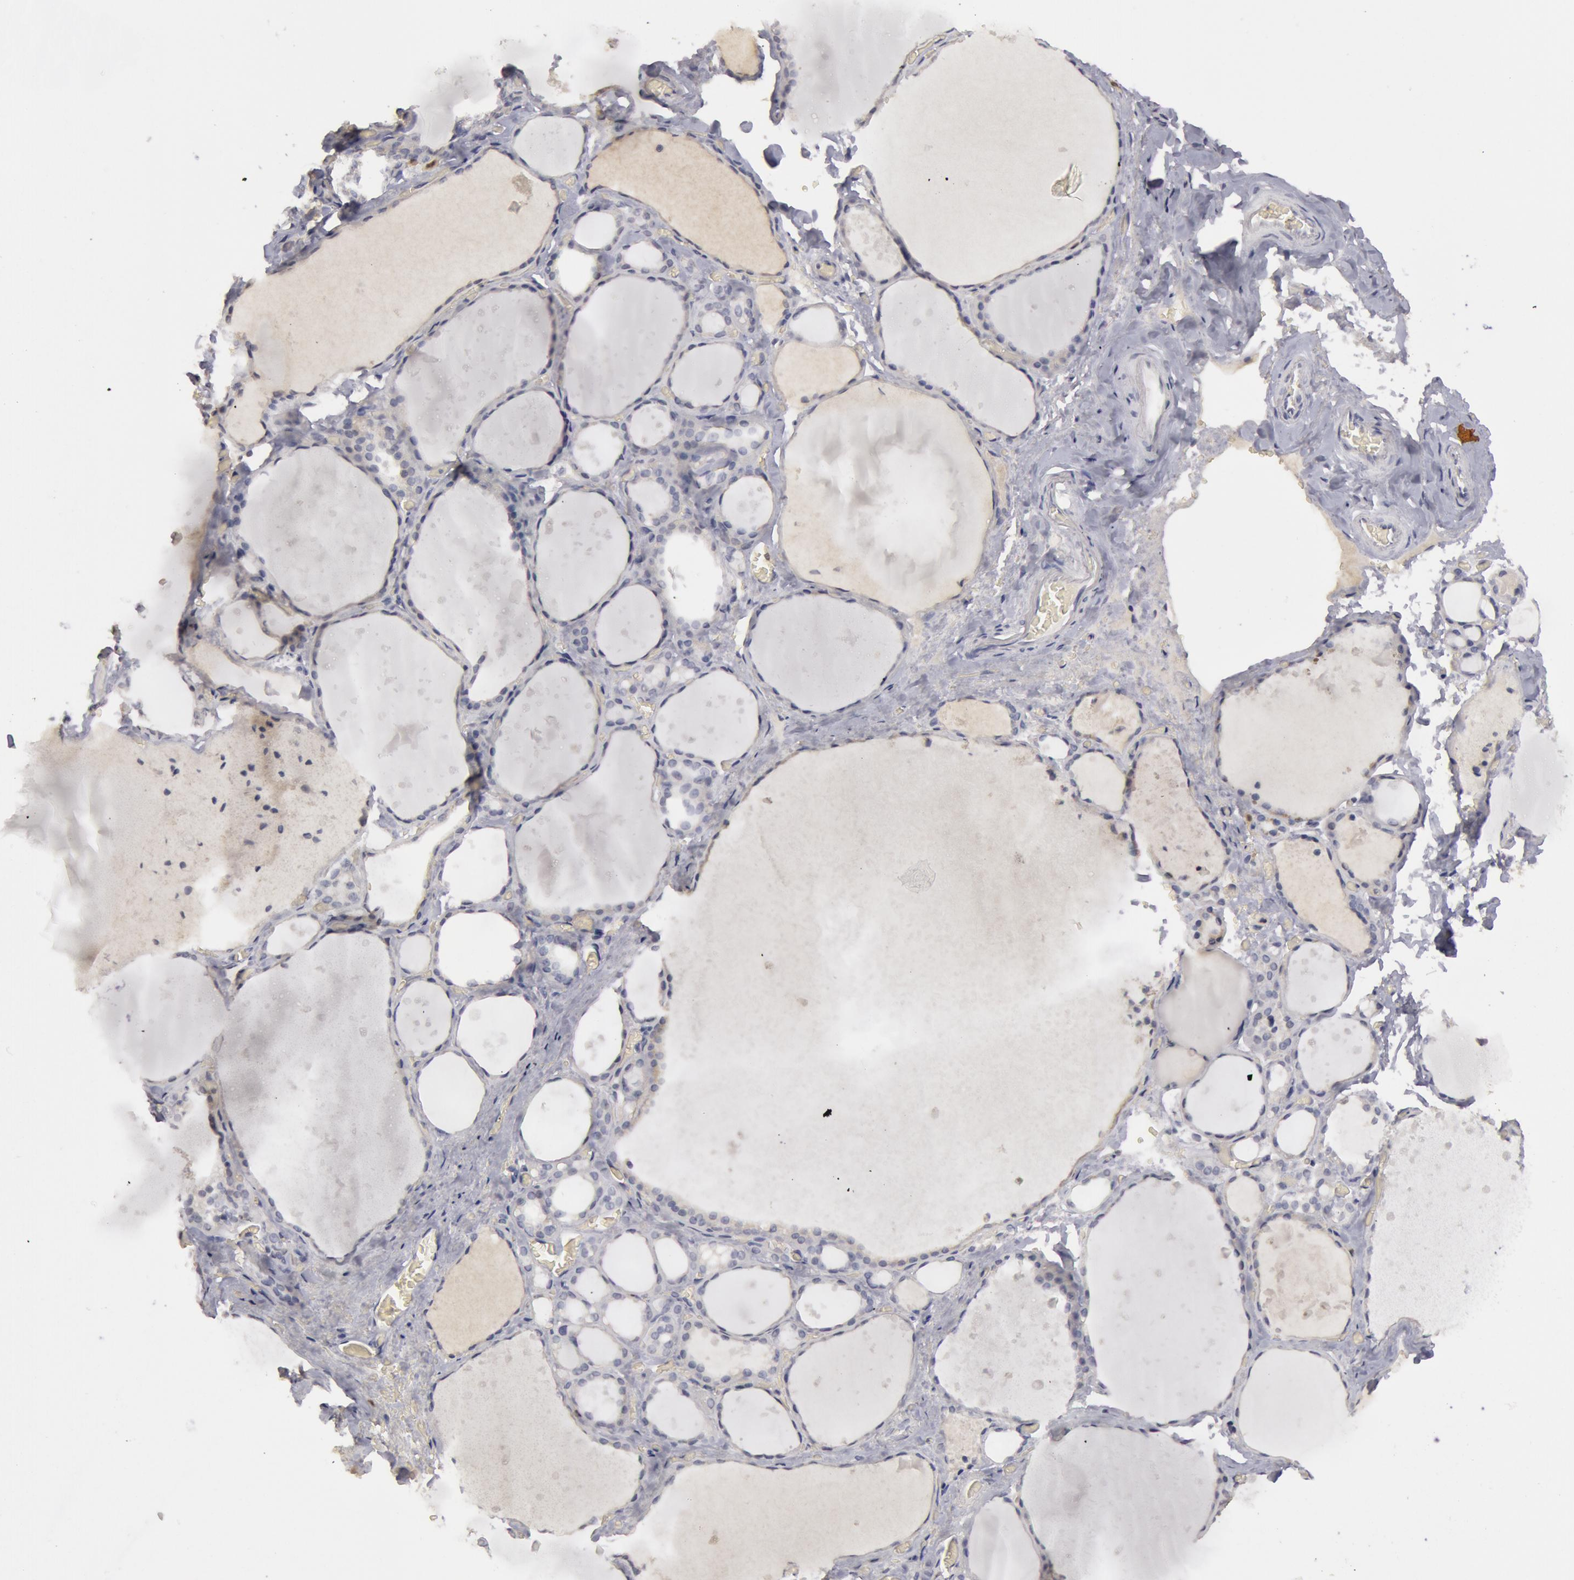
{"staining": {"intensity": "weak", "quantity": "25%-75%", "location": "cytoplasmic/membranous"}, "tissue": "thyroid gland", "cell_type": "Glandular cells", "image_type": "normal", "snomed": [{"axis": "morphology", "description": "Normal tissue, NOS"}, {"axis": "topography", "description": "Thyroid gland"}], "caption": "Immunohistochemical staining of normal thyroid gland reveals weak cytoplasmic/membranous protein expression in approximately 25%-75% of glandular cells. The staining was performed using DAB (3,3'-diaminobenzidine) to visualize the protein expression in brown, while the nuclei were stained in blue with hematoxylin (Magnification: 20x).", "gene": "CAT", "patient": {"sex": "male", "age": 76}}